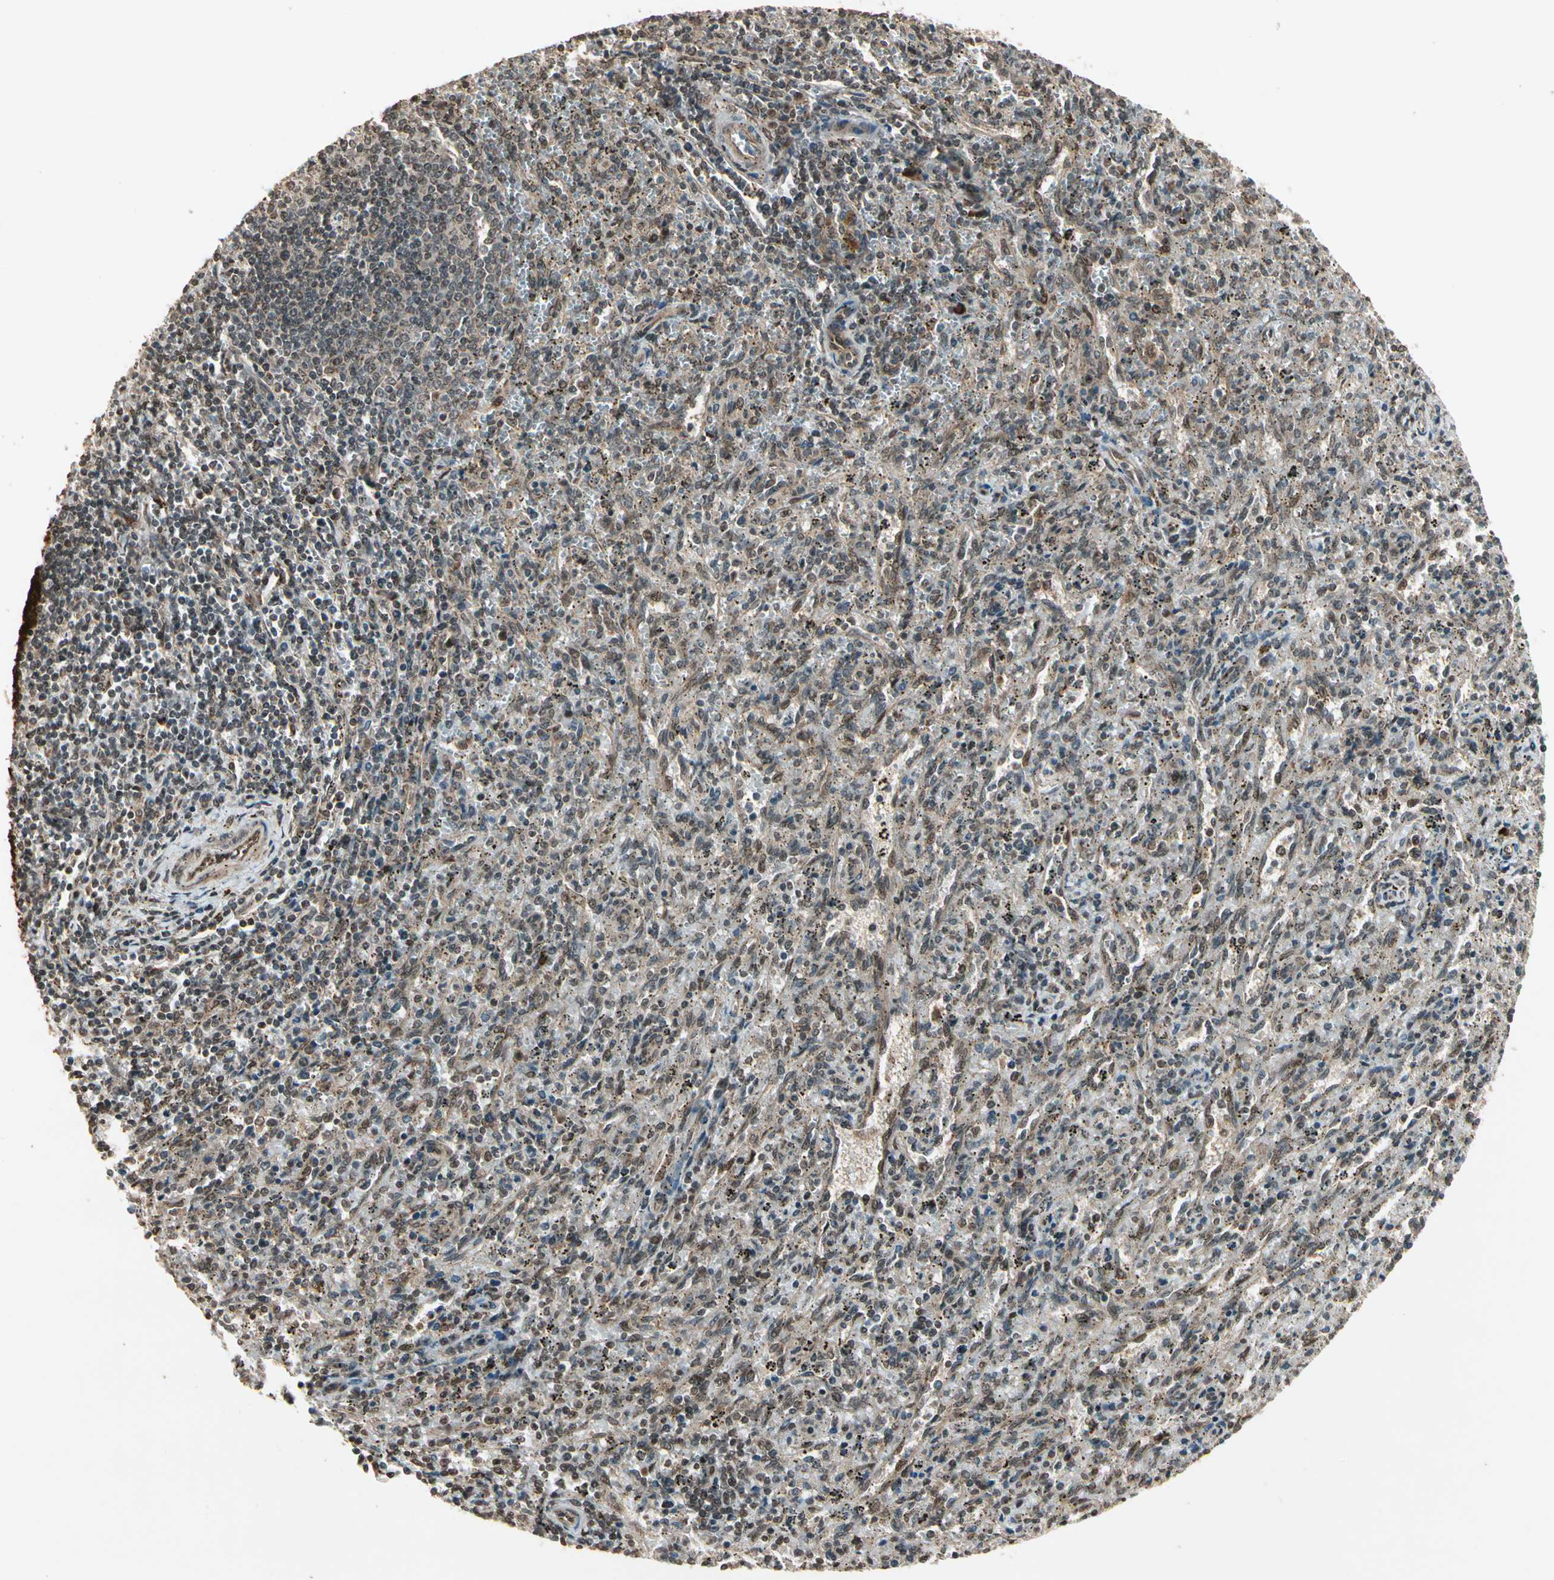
{"staining": {"intensity": "weak", "quantity": "25%-75%", "location": "cytoplasmic/membranous"}, "tissue": "spleen", "cell_type": "Cells in red pulp", "image_type": "normal", "snomed": [{"axis": "morphology", "description": "Normal tissue, NOS"}, {"axis": "topography", "description": "Spleen"}], "caption": "This image displays benign spleen stained with immunohistochemistry (IHC) to label a protein in brown. The cytoplasmic/membranous of cells in red pulp show weak positivity for the protein. Nuclei are counter-stained blue.", "gene": "GLUL", "patient": {"sex": "female", "age": 10}}